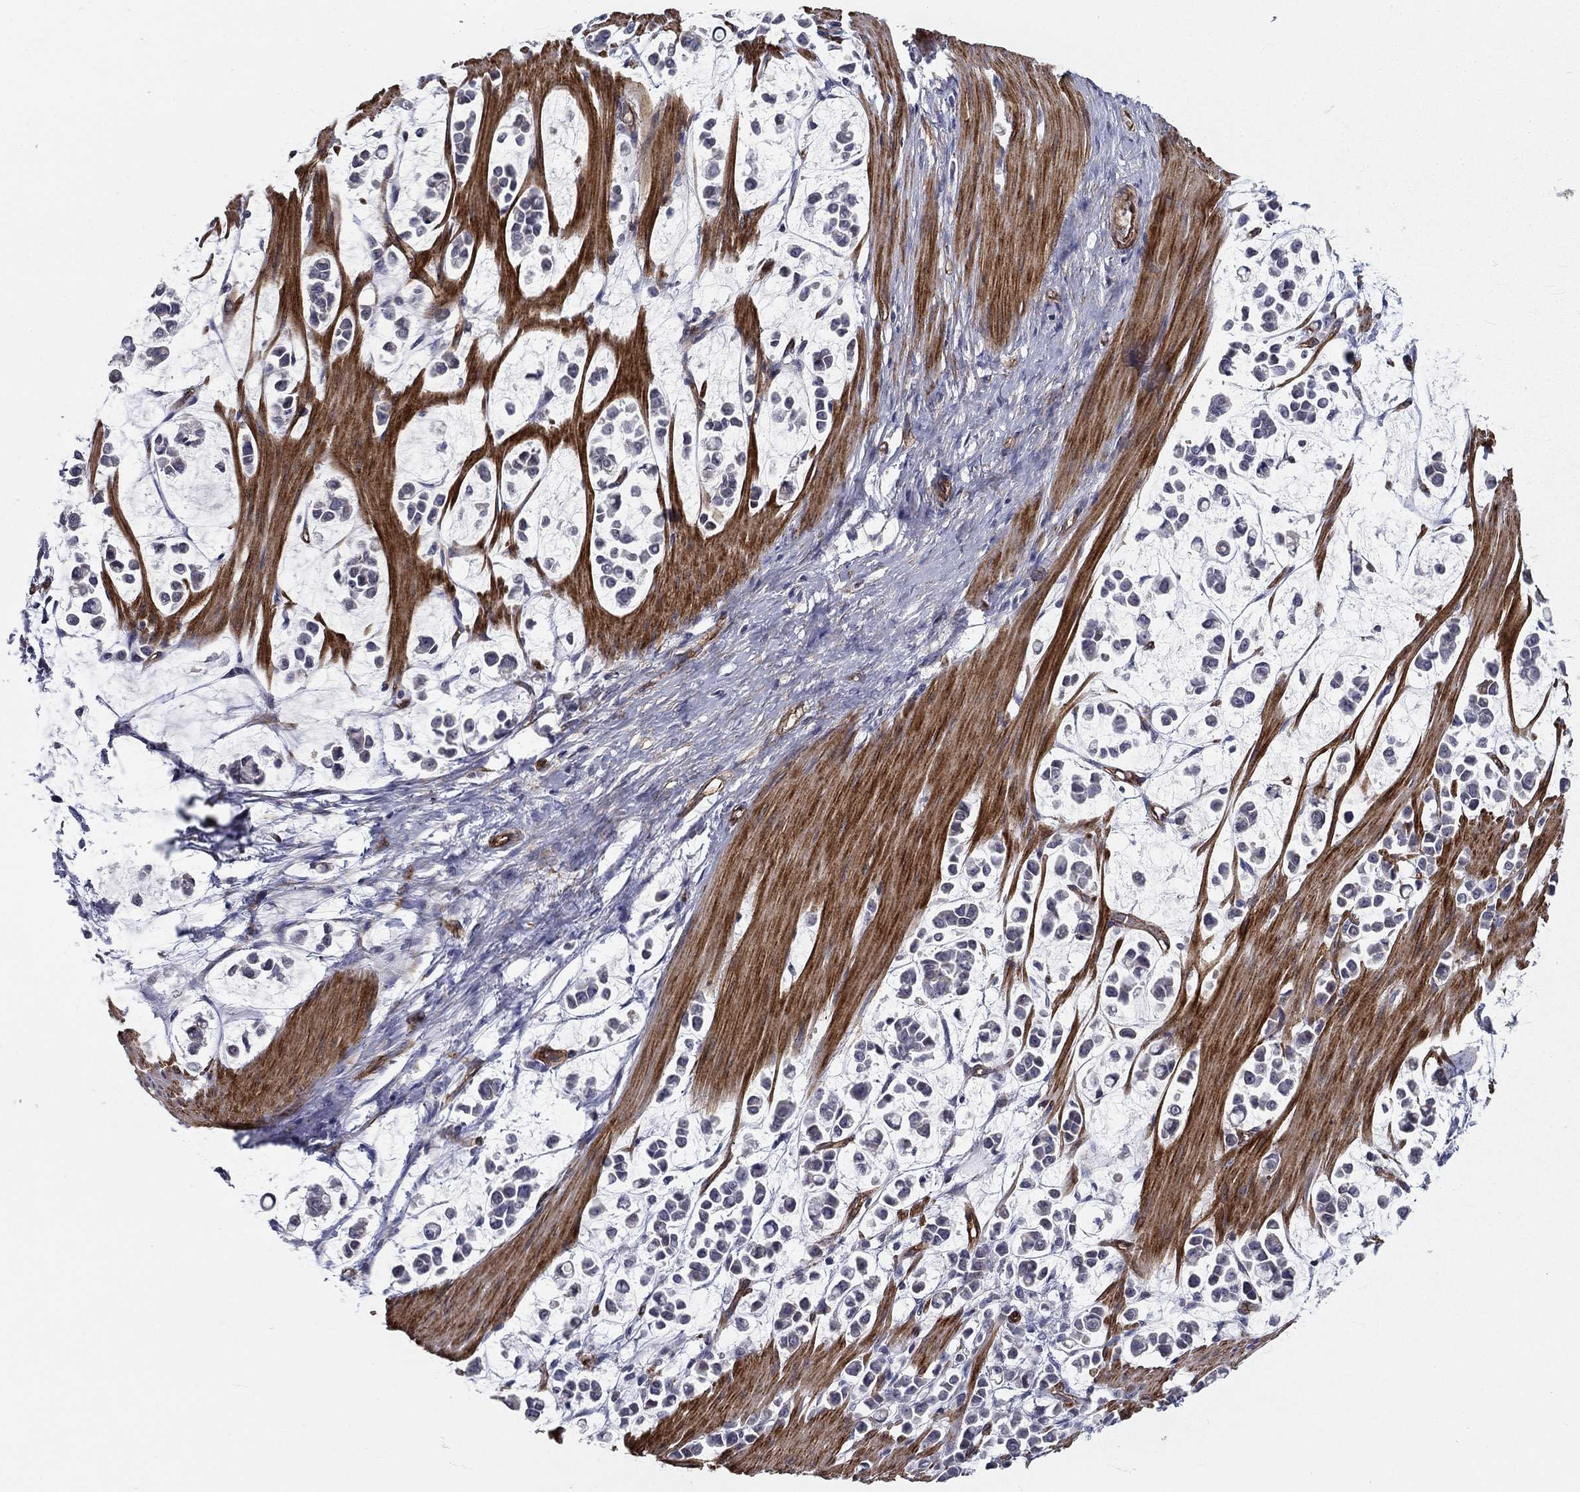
{"staining": {"intensity": "negative", "quantity": "none", "location": "none"}, "tissue": "stomach cancer", "cell_type": "Tumor cells", "image_type": "cancer", "snomed": [{"axis": "morphology", "description": "Adenocarcinoma, NOS"}, {"axis": "topography", "description": "Stomach"}], "caption": "Stomach cancer was stained to show a protein in brown. There is no significant expression in tumor cells.", "gene": "SYNC", "patient": {"sex": "male", "age": 82}}